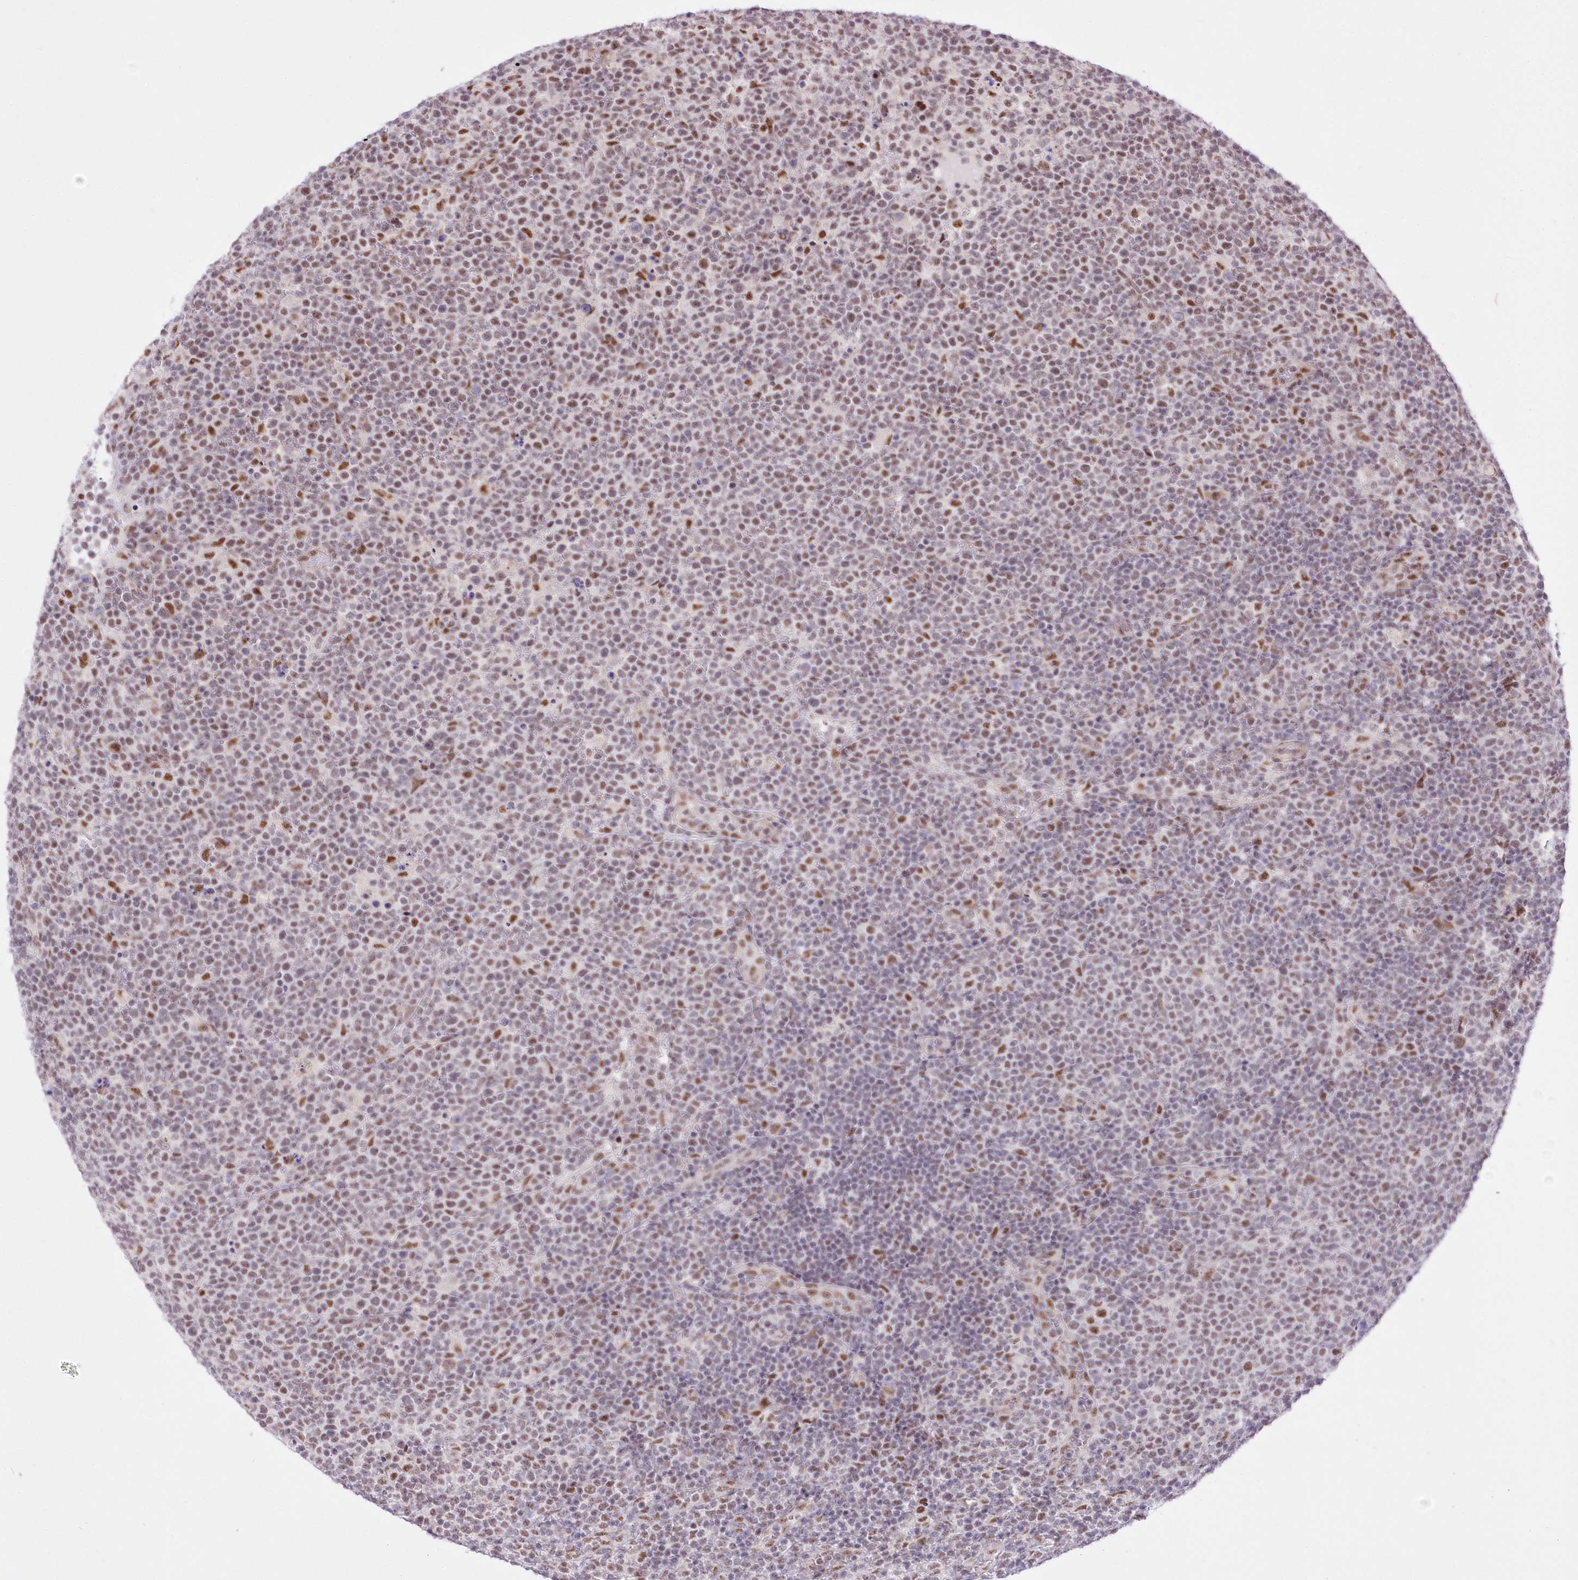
{"staining": {"intensity": "moderate", "quantity": ">75%", "location": "nuclear"}, "tissue": "lymphoma", "cell_type": "Tumor cells", "image_type": "cancer", "snomed": [{"axis": "morphology", "description": "Malignant lymphoma, non-Hodgkin's type, High grade"}, {"axis": "topography", "description": "Lymph node"}], "caption": "Brown immunohistochemical staining in high-grade malignant lymphoma, non-Hodgkin's type demonstrates moderate nuclear positivity in approximately >75% of tumor cells.", "gene": "NSUN2", "patient": {"sex": "male", "age": 61}}